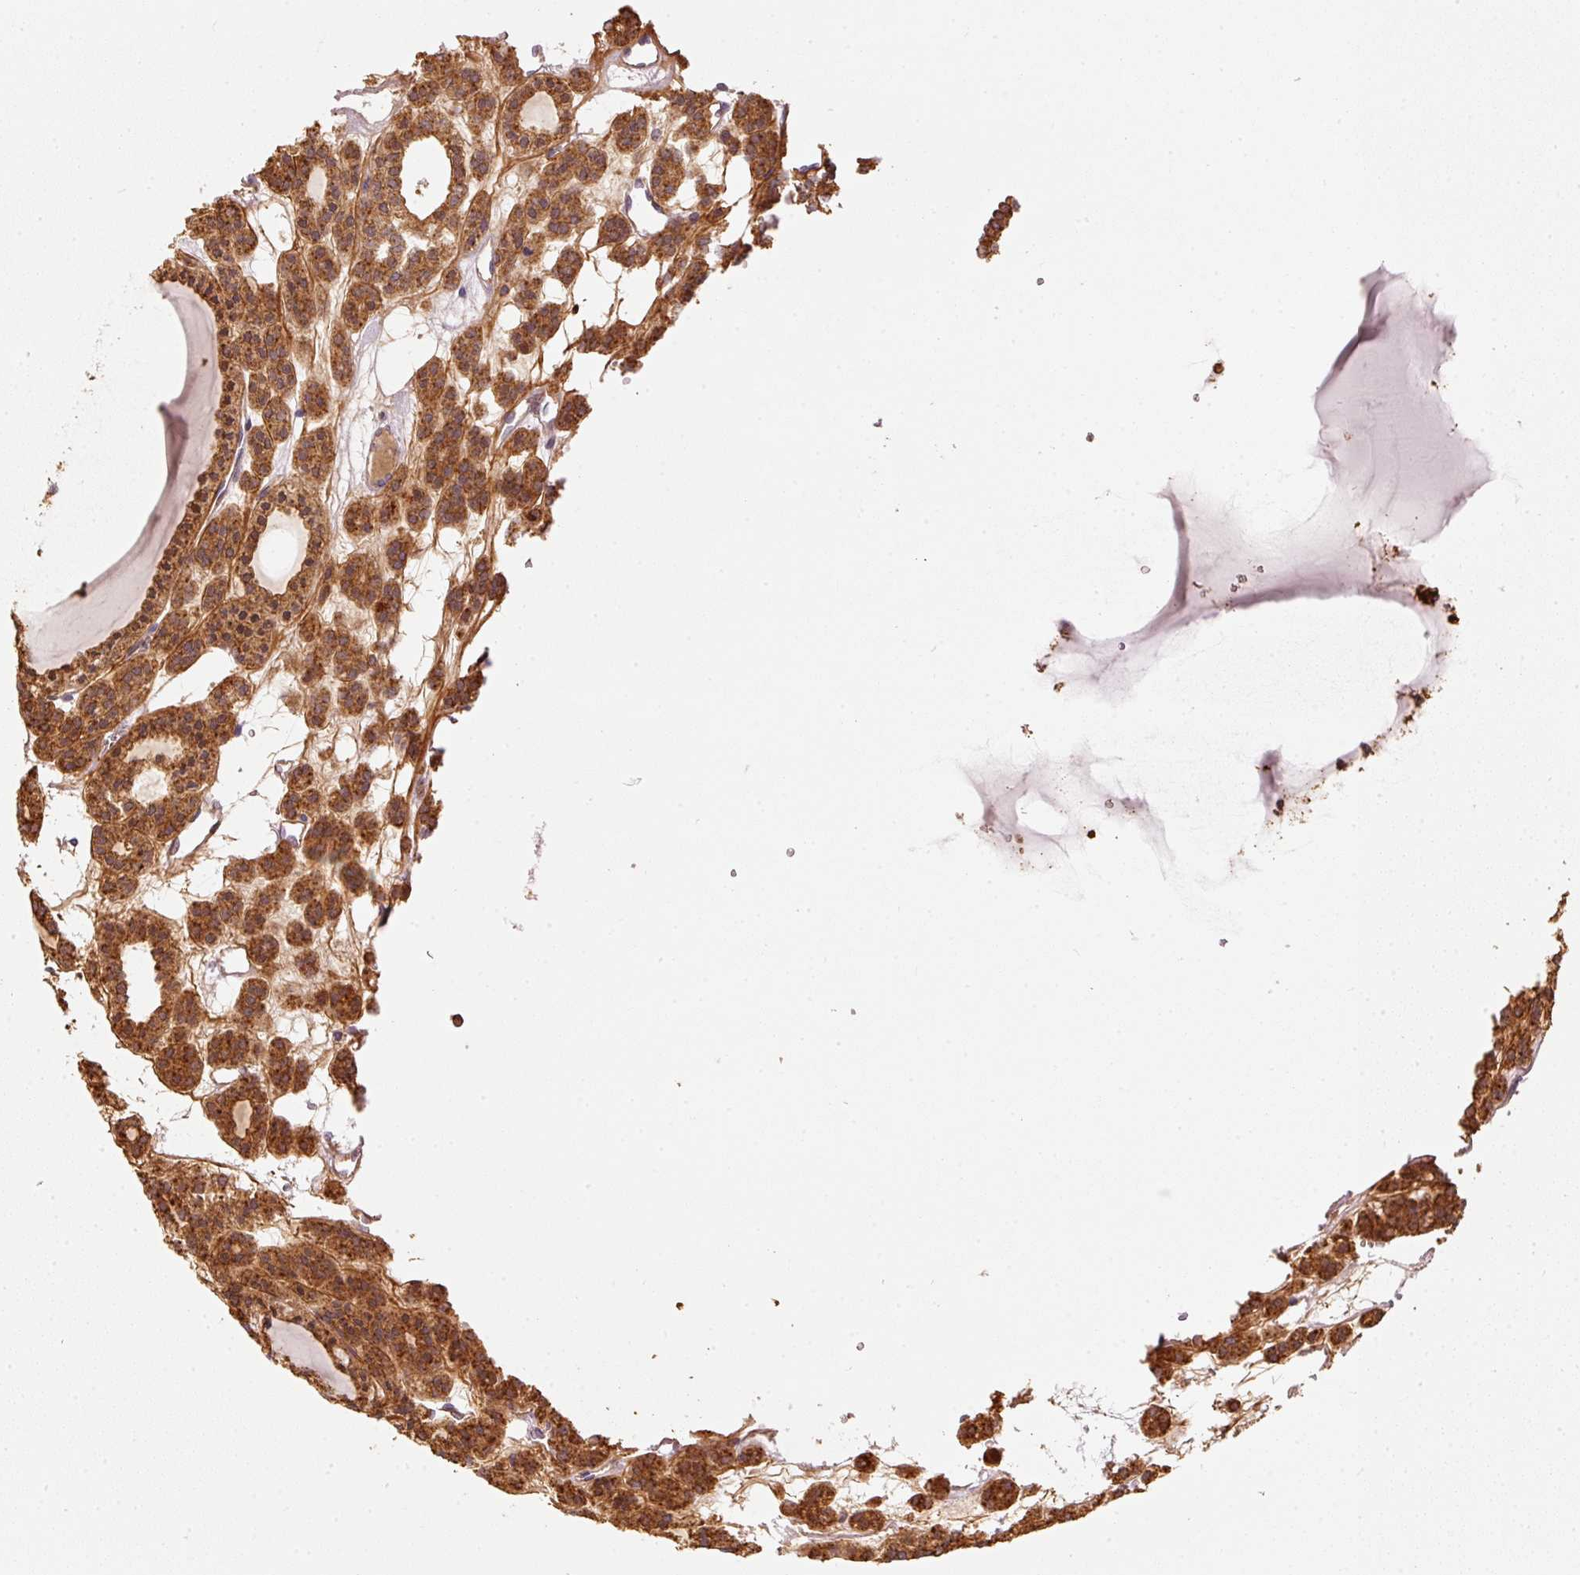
{"staining": {"intensity": "strong", "quantity": ">75%", "location": "cytoplasmic/membranous"}, "tissue": "thyroid cancer", "cell_type": "Tumor cells", "image_type": "cancer", "snomed": [{"axis": "morphology", "description": "Follicular adenoma carcinoma, NOS"}, {"axis": "topography", "description": "Thyroid gland"}], "caption": "About >75% of tumor cells in human thyroid follicular adenoma carcinoma reveal strong cytoplasmic/membranous protein staining as visualized by brown immunohistochemical staining.", "gene": "MTHFD1L", "patient": {"sex": "female", "age": 63}}